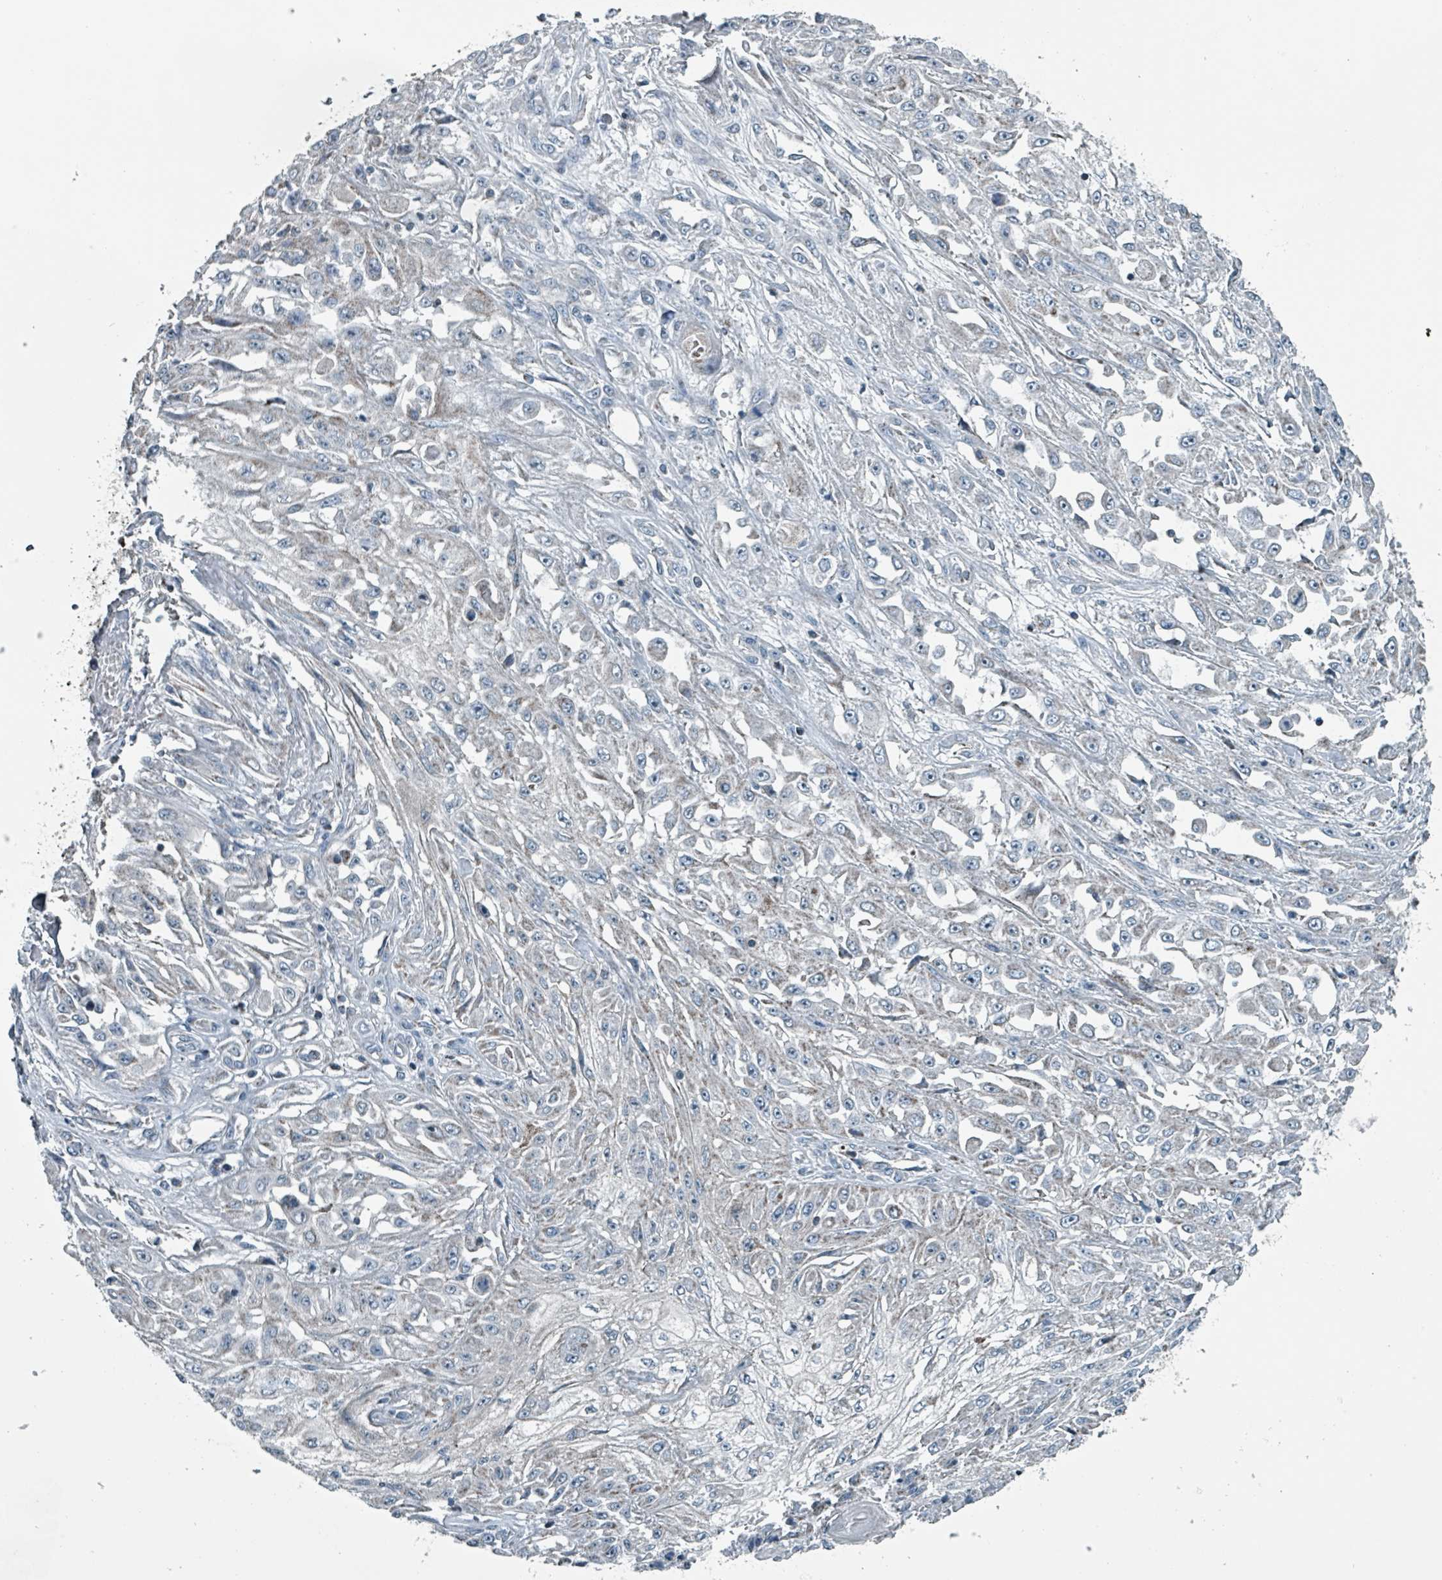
{"staining": {"intensity": "negative", "quantity": "none", "location": "none"}, "tissue": "skin cancer", "cell_type": "Tumor cells", "image_type": "cancer", "snomed": [{"axis": "morphology", "description": "Squamous cell carcinoma, NOS"}, {"axis": "morphology", "description": "Squamous cell carcinoma, metastatic, NOS"}, {"axis": "topography", "description": "Skin"}, {"axis": "topography", "description": "Lymph node"}], "caption": "Immunohistochemistry micrograph of human skin cancer stained for a protein (brown), which reveals no staining in tumor cells.", "gene": "ABHD18", "patient": {"sex": "male", "age": 75}}